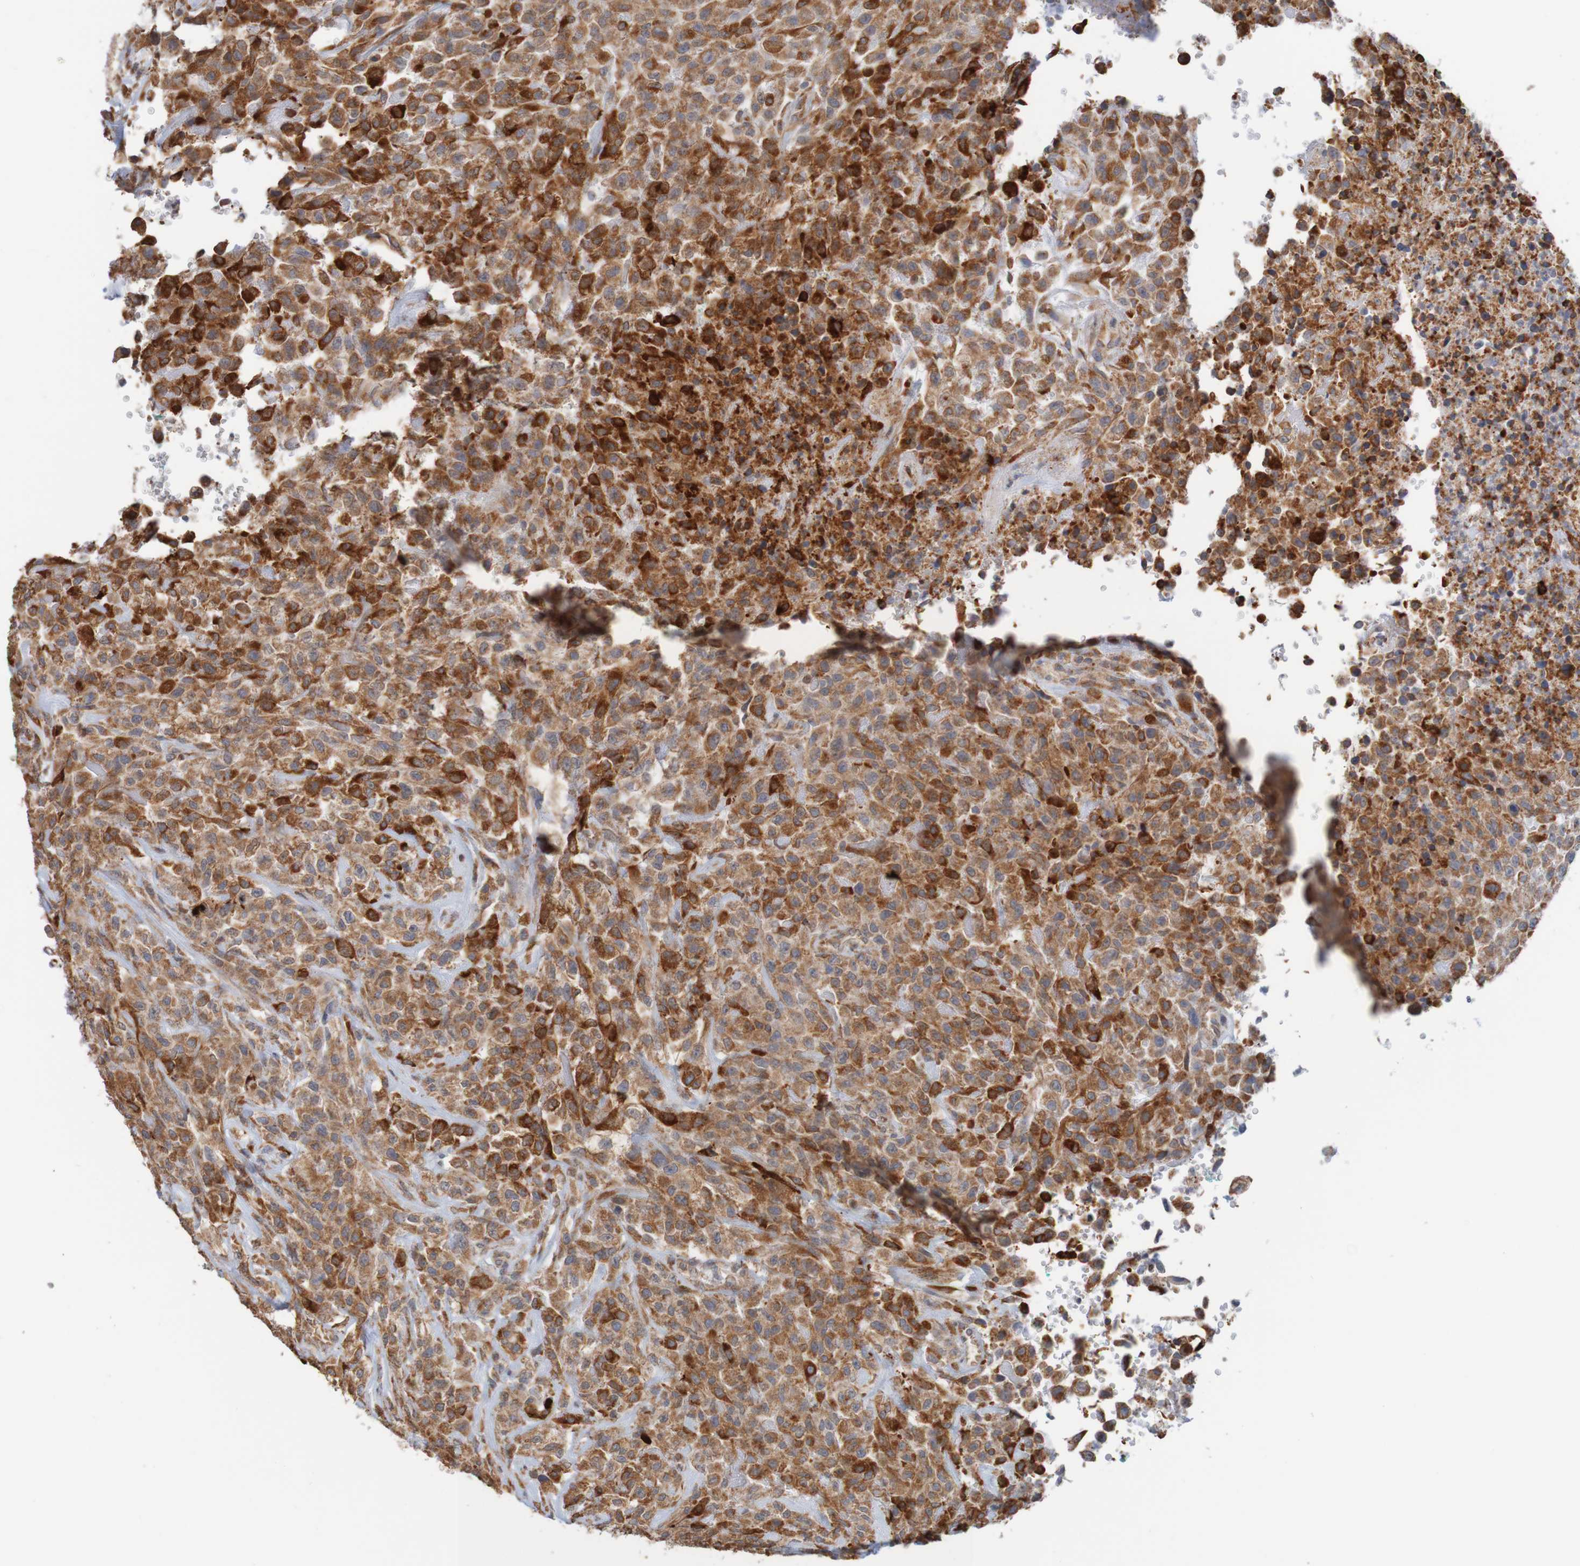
{"staining": {"intensity": "strong", "quantity": "25%-75%", "location": "cytoplasmic/membranous"}, "tissue": "urothelial cancer", "cell_type": "Tumor cells", "image_type": "cancer", "snomed": [{"axis": "morphology", "description": "Urothelial carcinoma, High grade"}, {"axis": "topography", "description": "Urinary bladder"}], "caption": "Human high-grade urothelial carcinoma stained with a protein marker exhibits strong staining in tumor cells.", "gene": "PDIA3", "patient": {"sex": "male", "age": 46}}